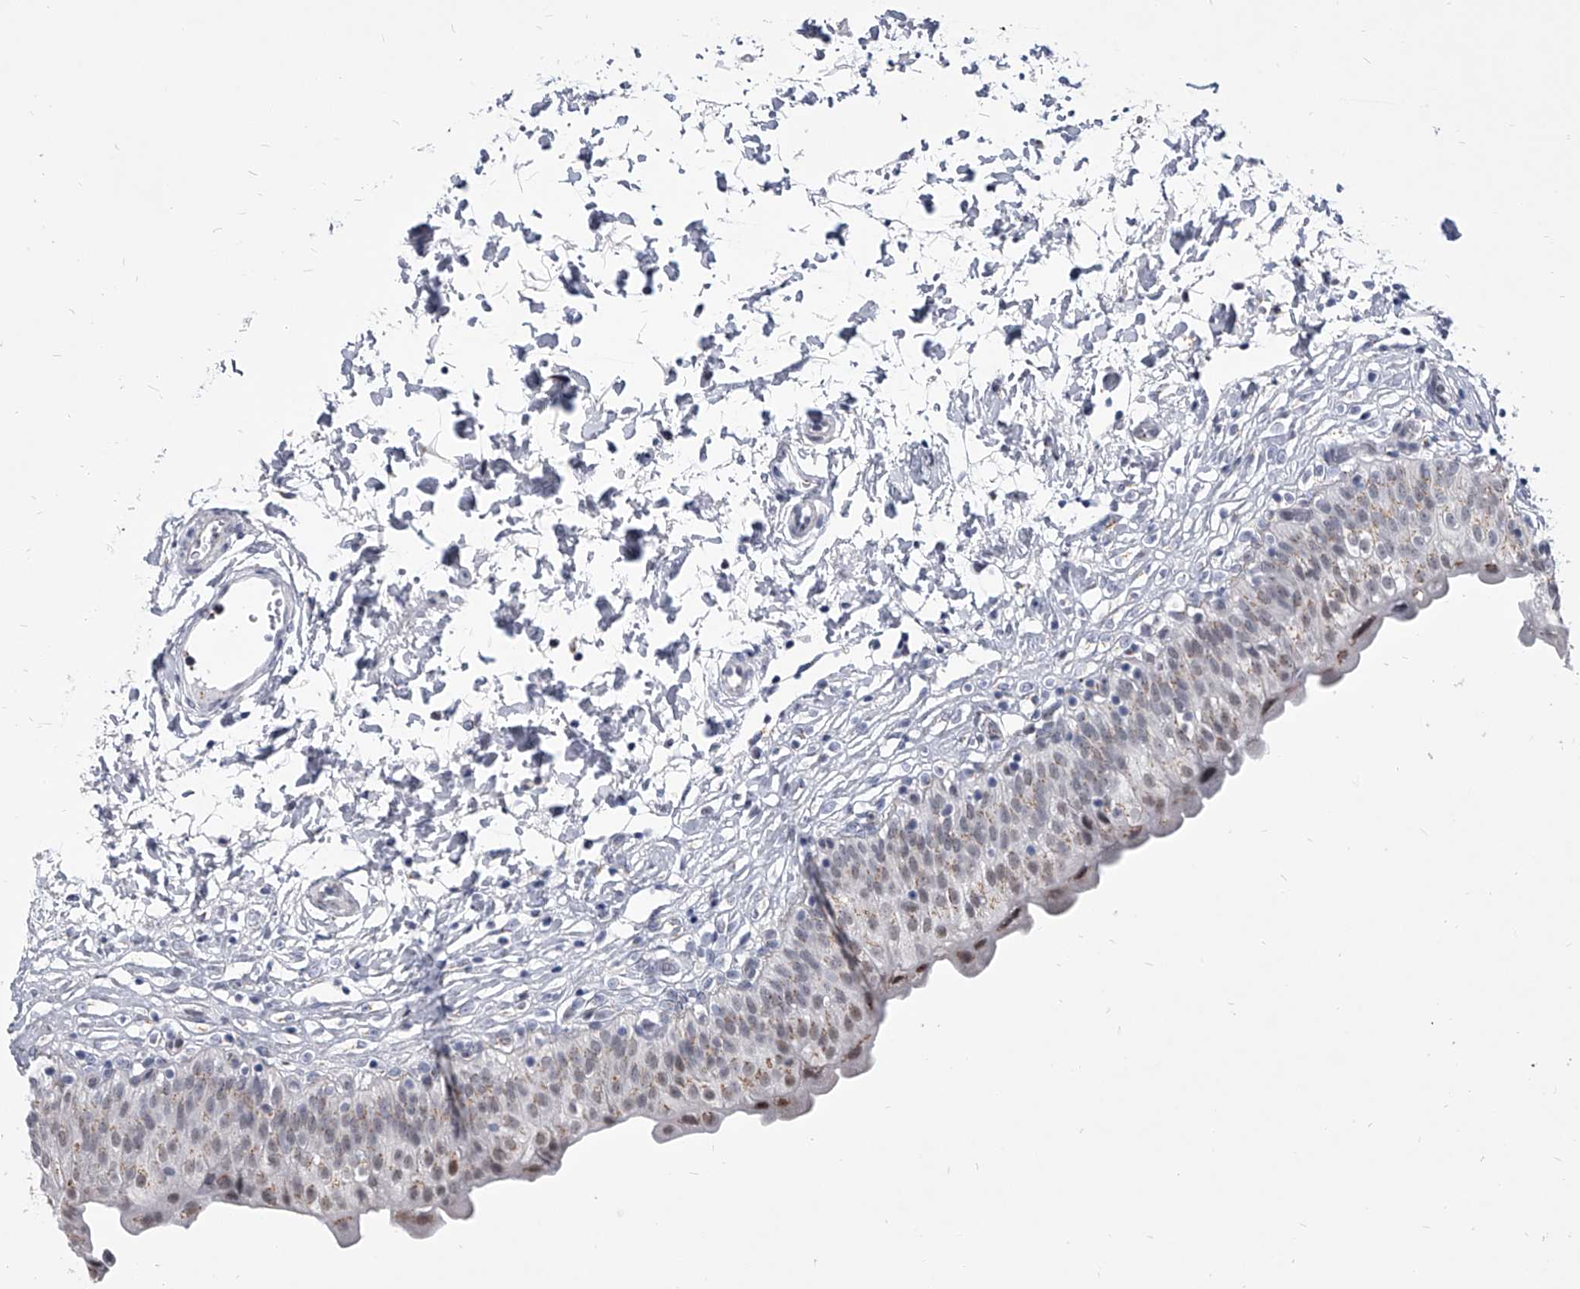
{"staining": {"intensity": "moderate", "quantity": "25%-75%", "location": "cytoplasmic/membranous"}, "tissue": "urinary bladder", "cell_type": "Urothelial cells", "image_type": "normal", "snomed": [{"axis": "morphology", "description": "Normal tissue, NOS"}, {"axis": "topography", "description": "Urinary bladder"}], "caption": "Unremarkable urinary bladder demonstrates moderate cytoplasmic/membranous expression in about 25%-75% of urothelial cells.", "gene": "EVA1C", "patient": {"sex": "male", "age": 55}}